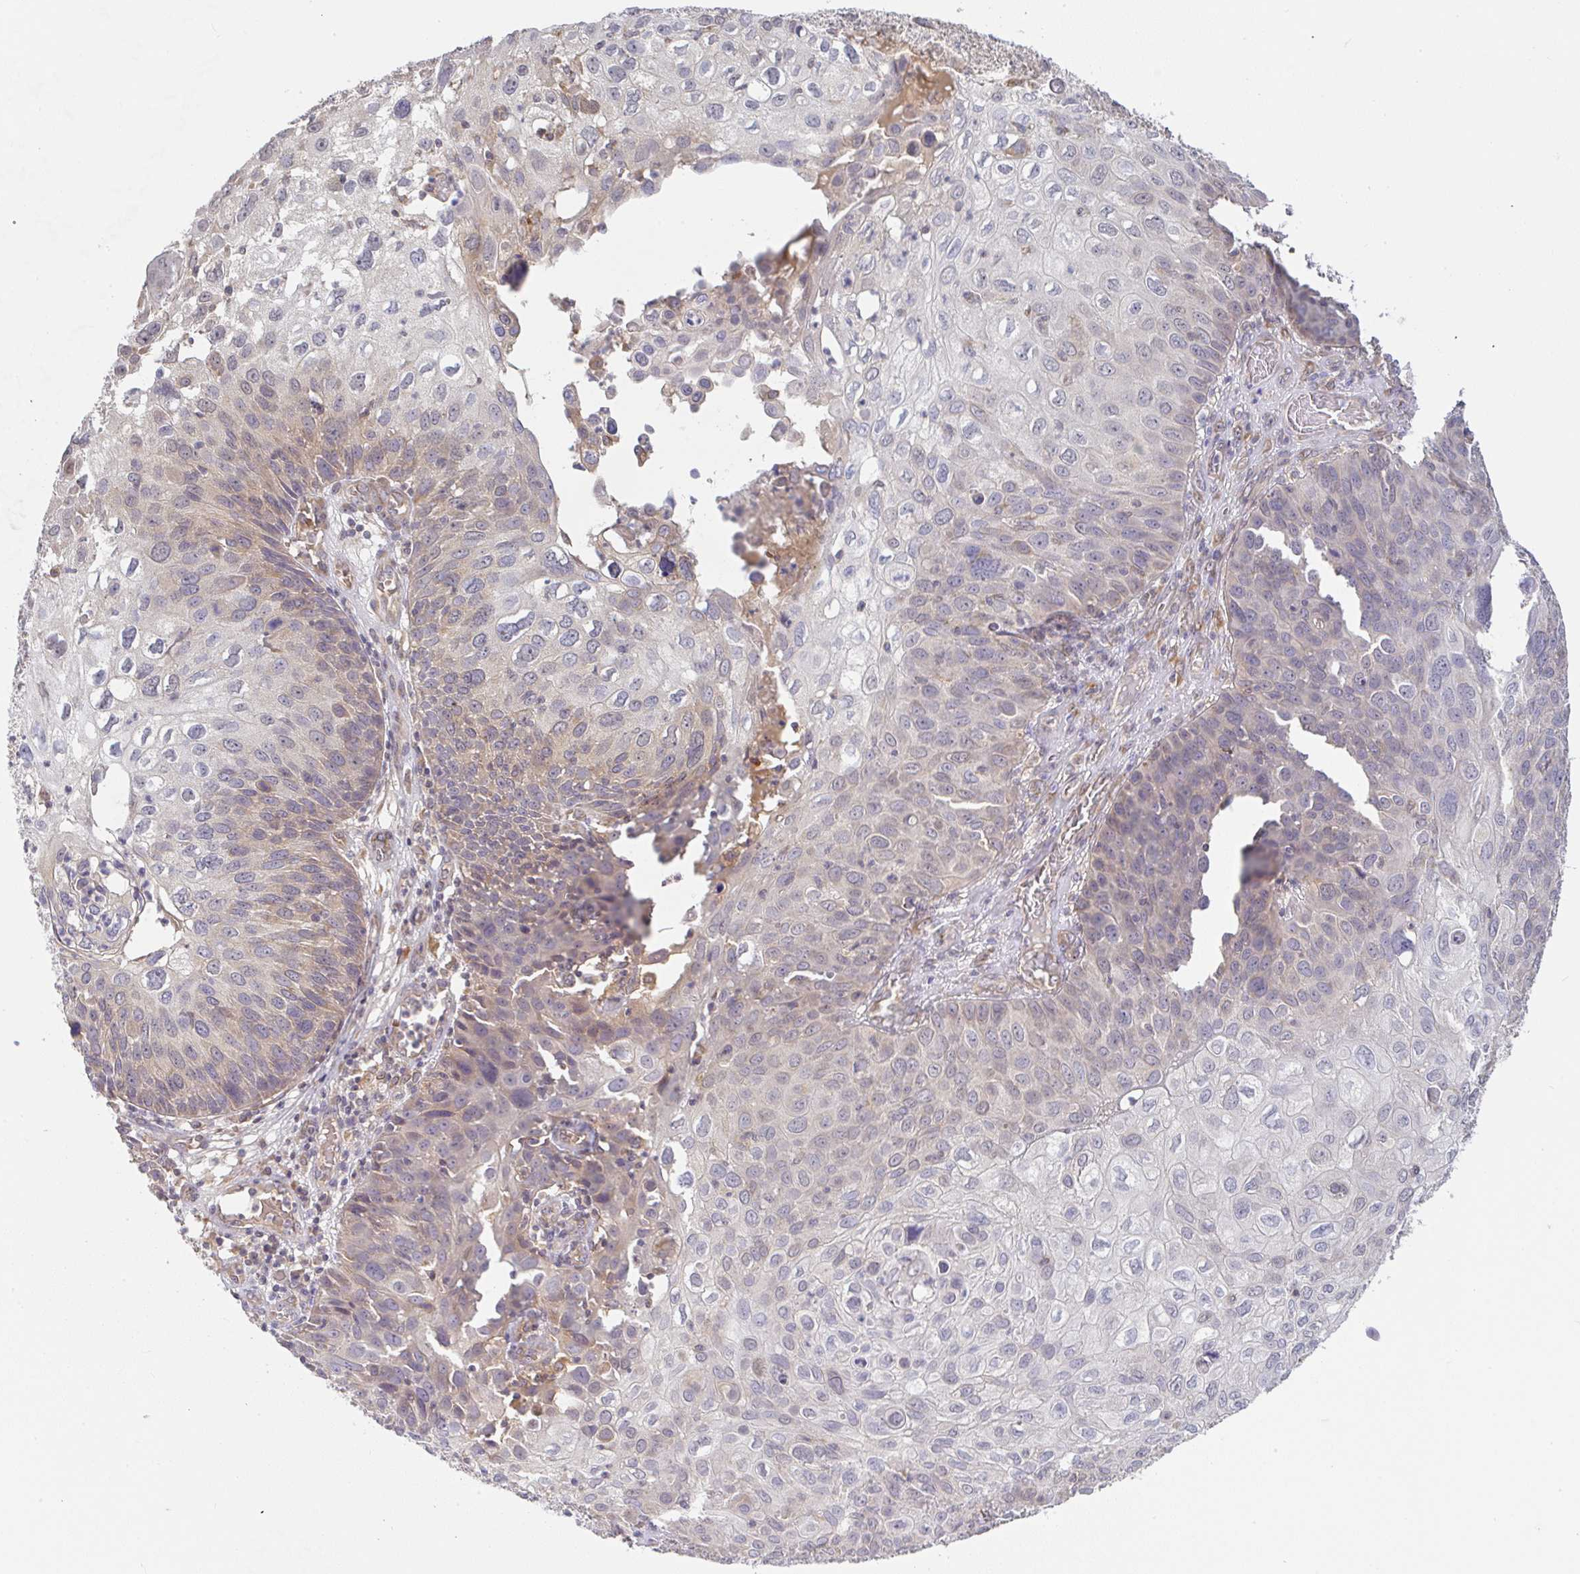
{"staining": {"intensity": "moderate", "quantity": "<25%", "location": "cytoplasmic/membranous"}, "tissue": "skin cancer", "cell_type": "Tumor cells", "image_type": "cancer", "snomed": [{"axis": "morphology", "description": "Squamous cell carcinoma, NOS"}, {"axis": "topography", "description": "Skin"}], "caption": "Skin cancer stained with immunohistochemistry reveals moderate cytoplasmic/membranous staining in about <25% of tumor cells. (Brightfield microscopy of DAB IHC at high magnification).", "gene": "DERL2", "patient": {"sex": "male", "age": 87}}